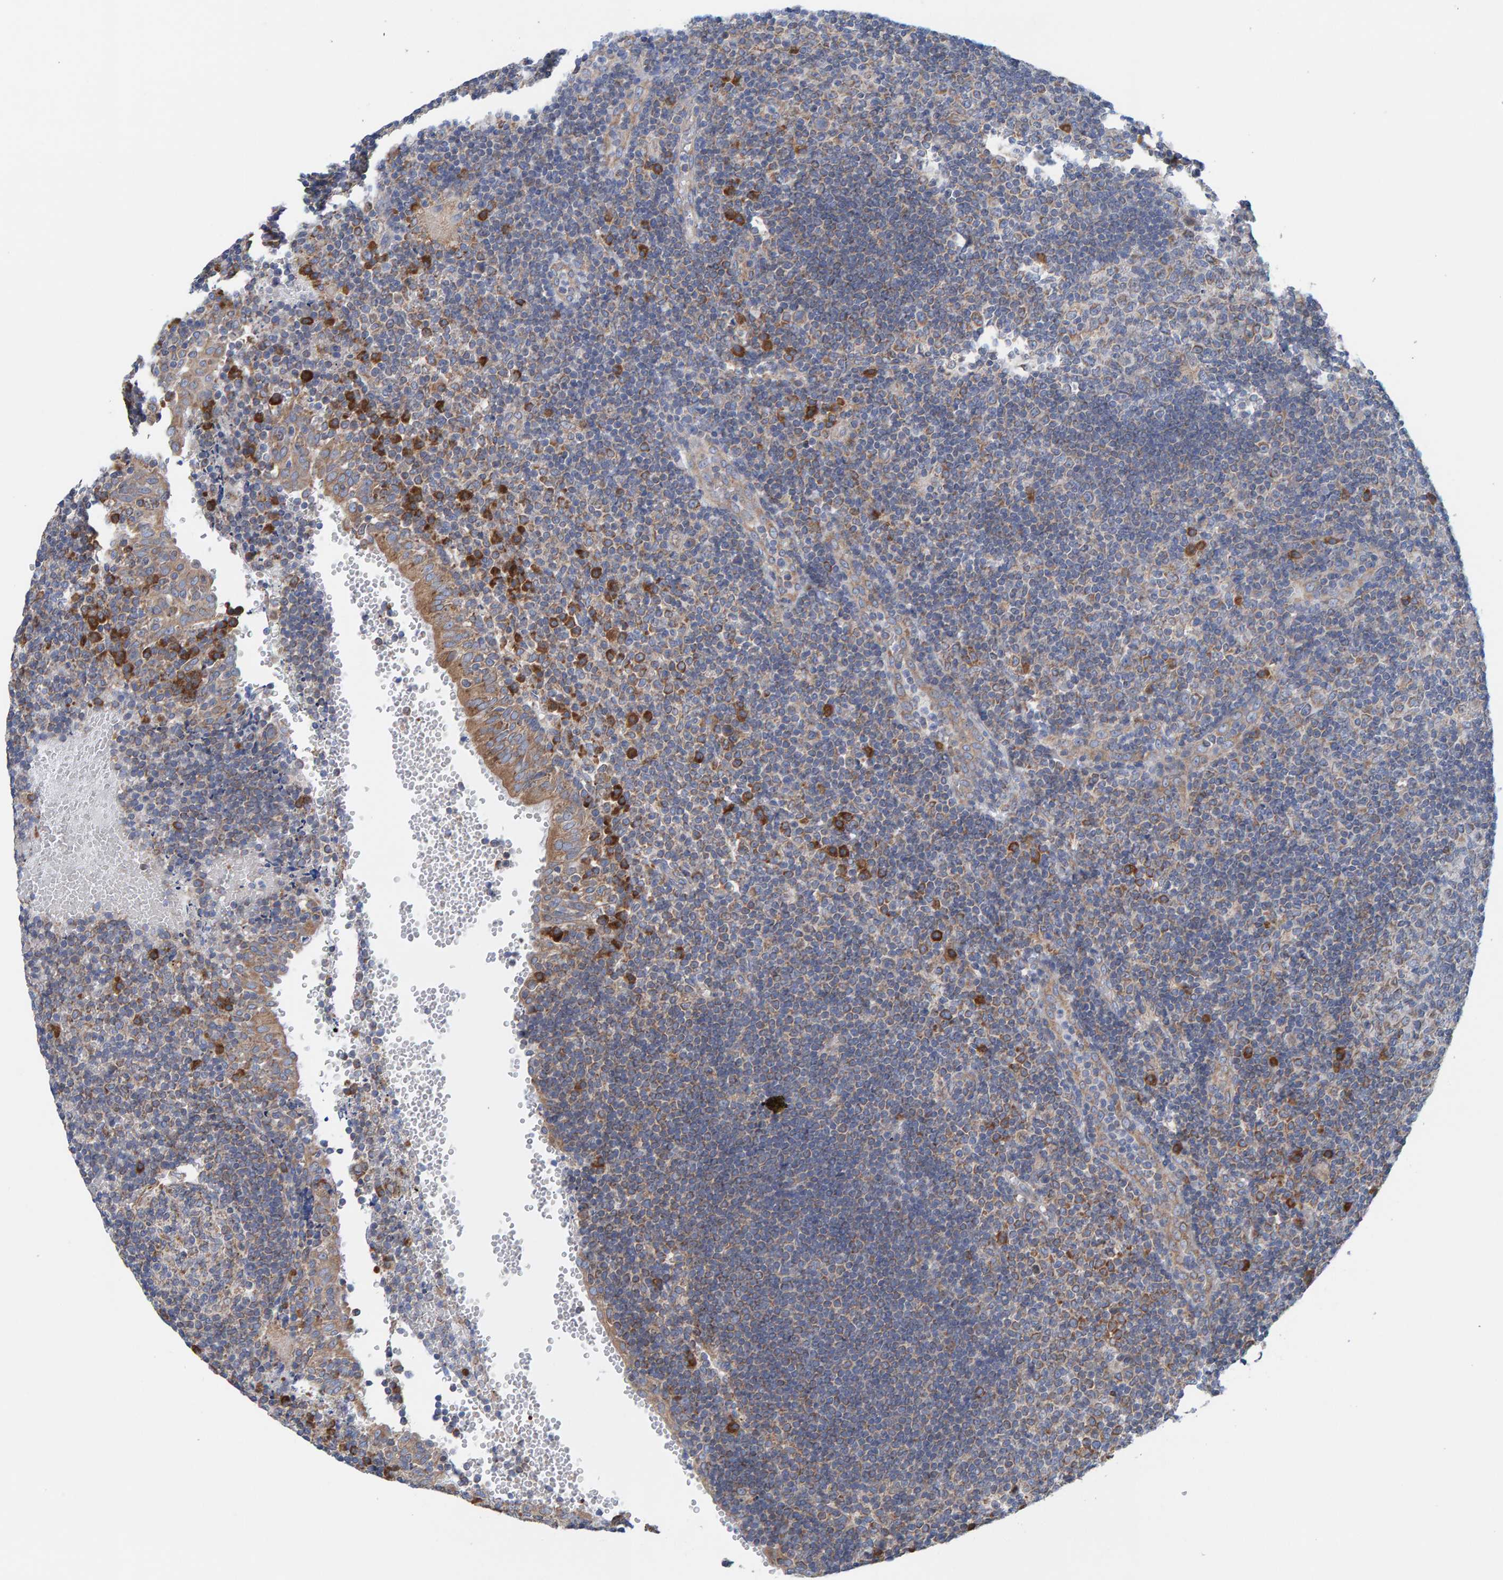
{"staining": {"intensity": "weak", "quantity": "<25%", "location": "cytoplasmic/membranous"}, "tissue": "tonsil", "cell_type": "Germinal center cells", "image_type": "normal", "snomed": [{"axis": "morphology", "description": "Normal tissue, NOS"}, {"axis": "topography", "description": "Tonsil"}], "caption": "The photomicrograph reveals no significant expression in germinal center cells of tonsil.", "gene": "CDK5RAP3", "patient": {"sex": "female", "age": 40}}